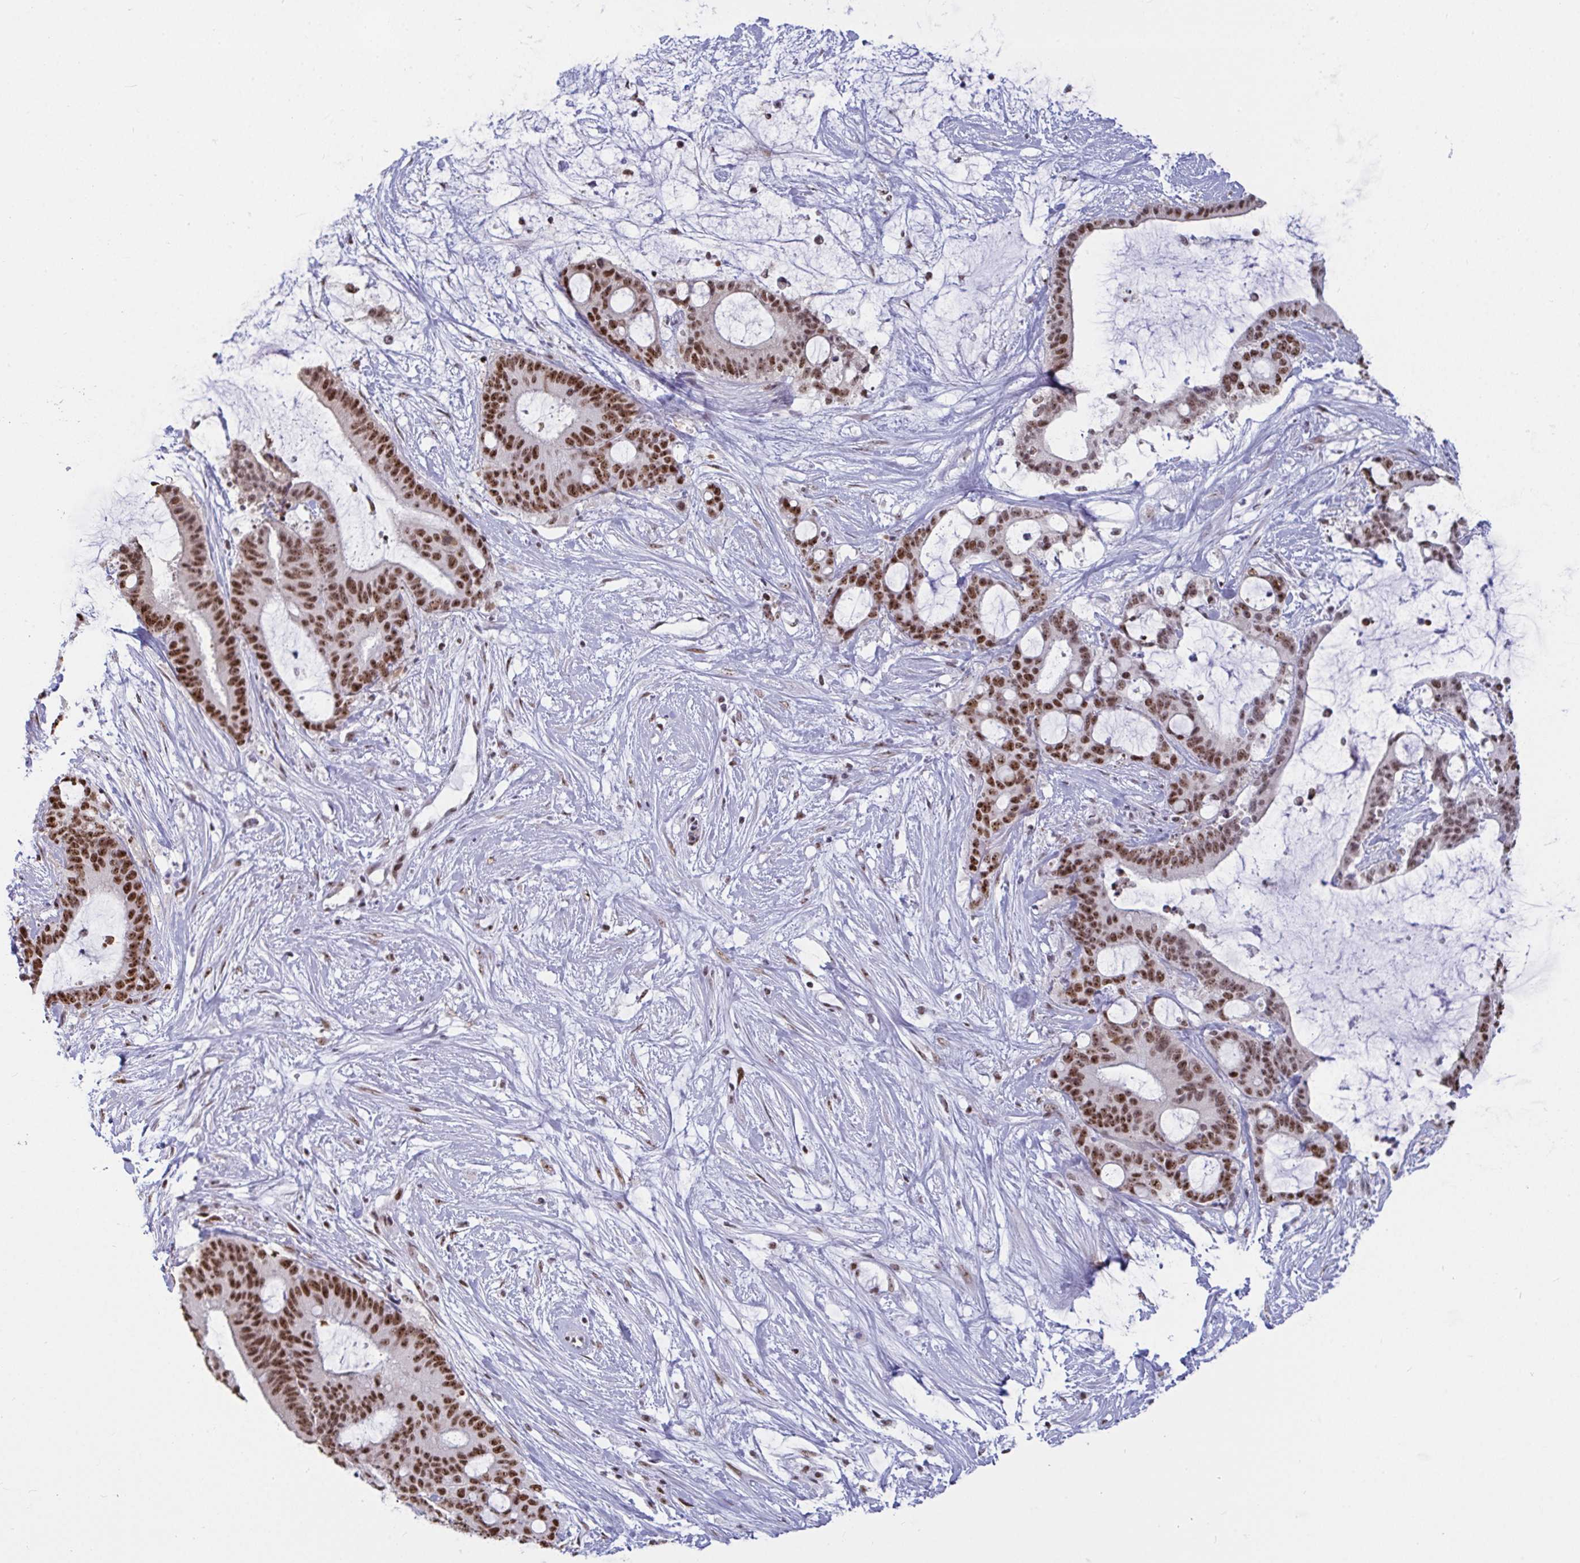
{"staining": {"intensity": "strong", "quantity": ">75%", "location": "nuclear"}, "tissue": "liver cancer", "cell_type": "Tumor cells", "image_type": "cancer", "snomed": [{"axis": "morphology", "description": "Normal tissue, NOS"}, {"axis": "morphology", "description": "Cholangiocarcinoma"}, {"axis": "topography", "description": "Liver"}, {"axis": "topography", "description": "Peripheral nerve tissue"}], "caption": "The histopathology image displays immunohistochemical staining of liver cholangiocarcinoma. There is strong nuclear positivity is seen in approximately >75% of tumor cells. (DAB IHC, brown staining for protein, blue staining for nuclei).", "gene": "SUPT16H", "patient": {"sex": "female", "age": 73}}